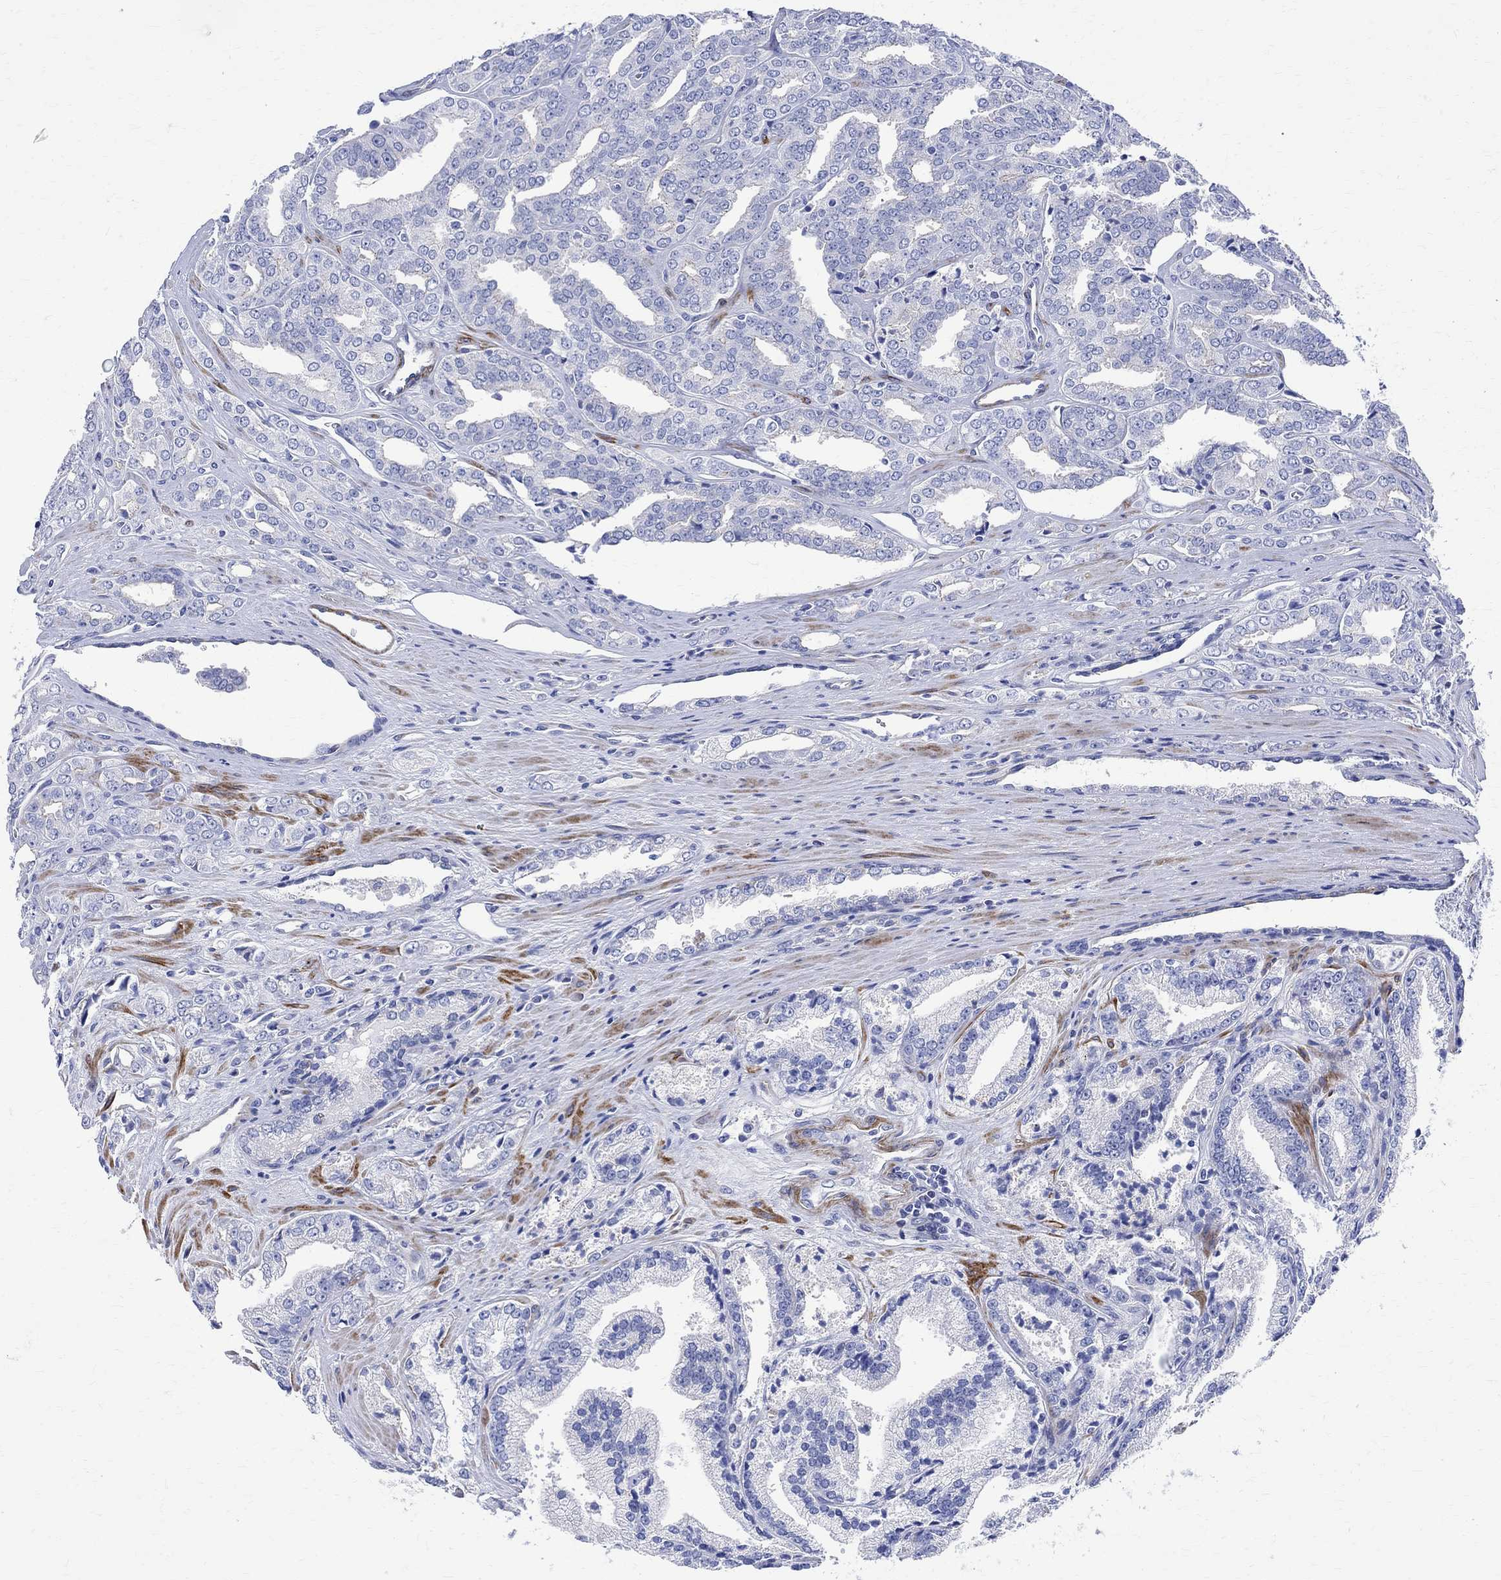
{"staining": {"intensity": "negative", "quantity": "none", "location": "none"}, "tissue": "prostate cancer", "cell_type": "Tumor cells", "image_type": "cancer", "snomed": [{"axis": "morphology", "description": "Adenocarcinoma, NOS"}, {"axis": "morphology", "description": "Adenocarcinoma, High grade"}, {"axis": "topography", "description": "Prostate"}], "caption": "This is a histopathology image of IHC staining of prostate cancer, which shows no positivity in tumor cells.", "gene": "PARVB", "patient": {"sex": "male", "age": 70}}